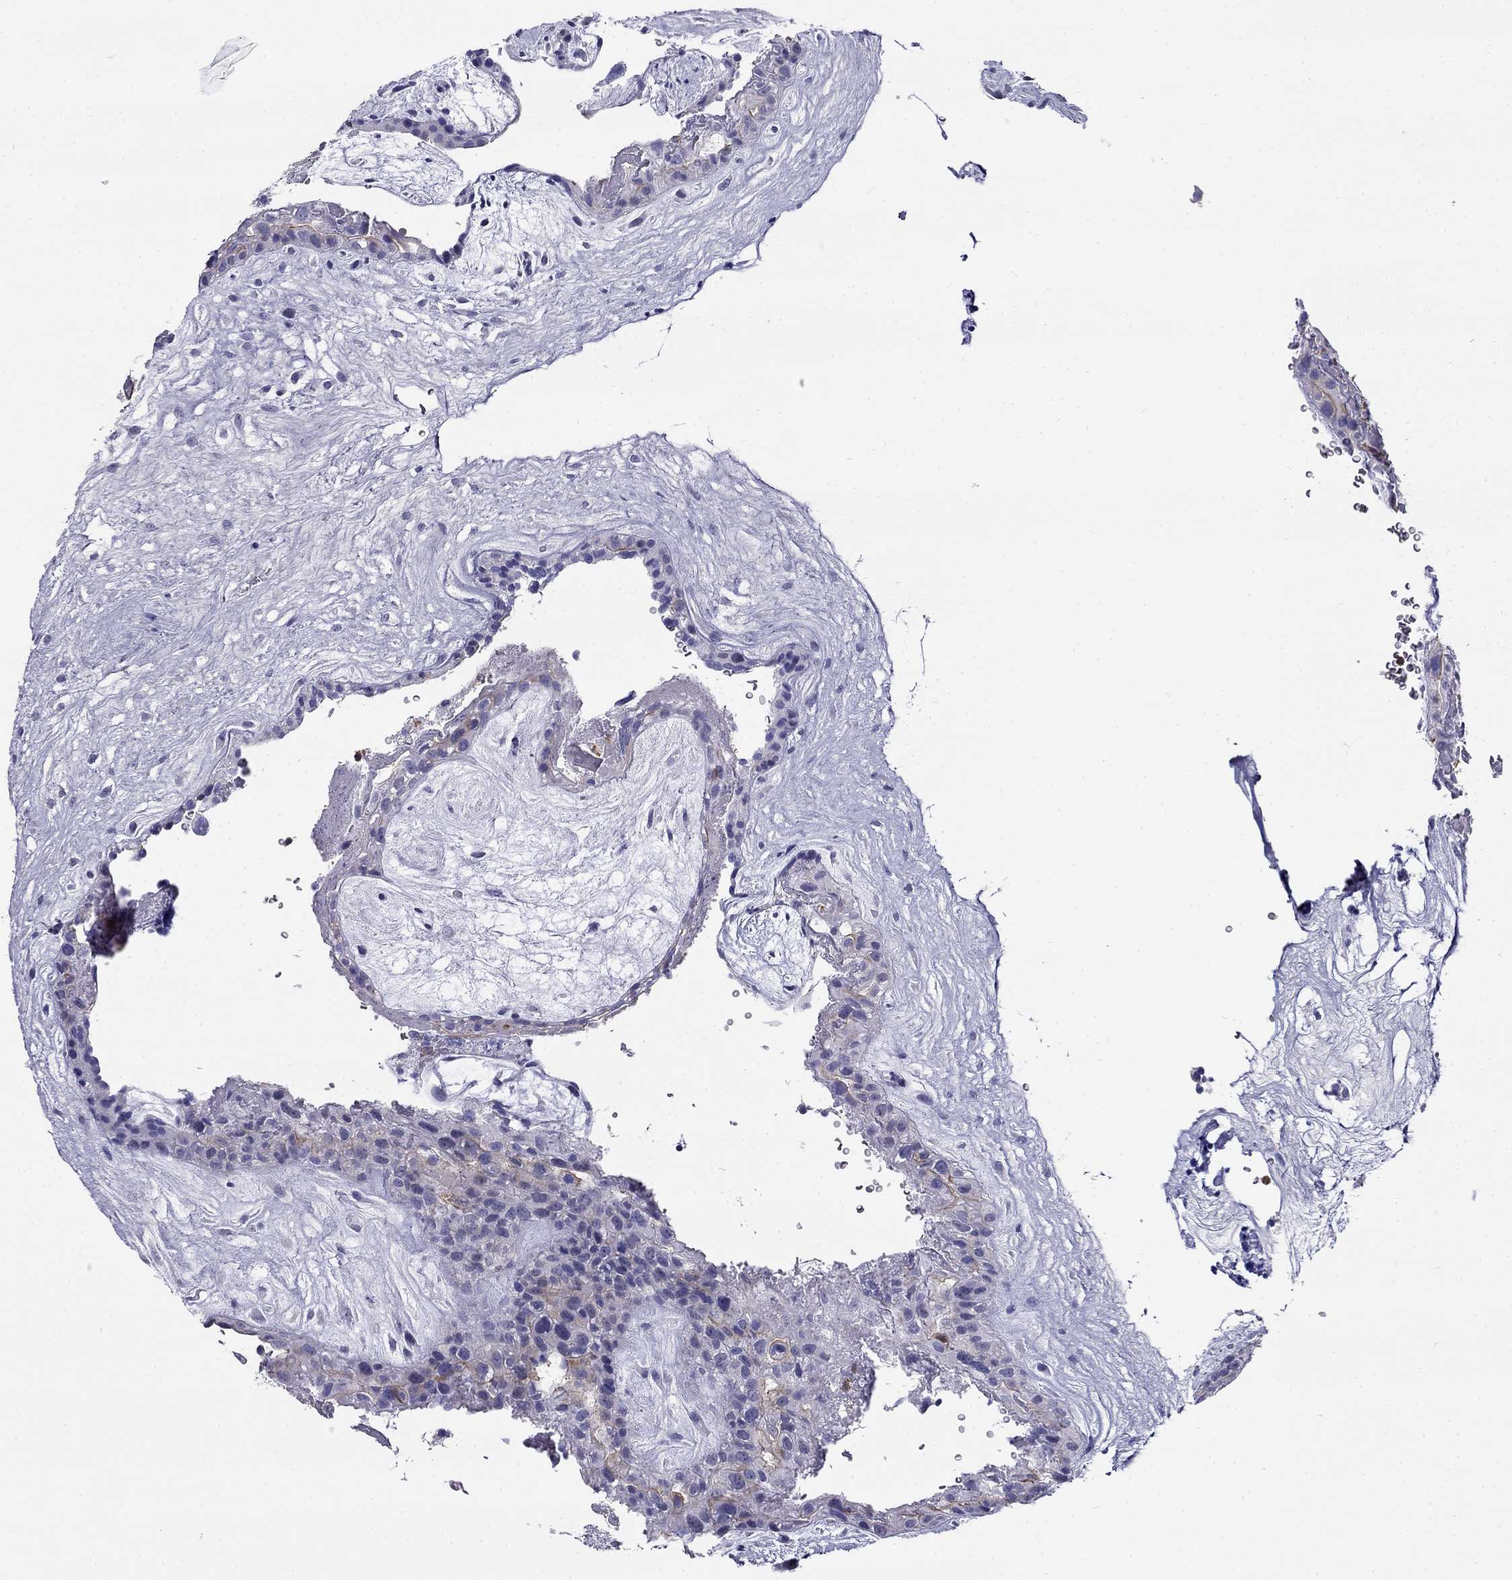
{"staining": {"intensity": "negative", "quantity": "none", "location": "none"}, "tissue": "placenta", "cell_type": "Decidual cells", "image_type": "normal", "snomed": [{"axis": "morphology", "description": "Normal tissue, NOS"}, {"axis": "topography", "description": "Placenta"}], "caption": "IHC micrograph of unremarkable human placenta stained for a protein (brown), which displays no staining in decidual cells.", "gene": "PPP1R36", "patient": {"sex": "female", "age": 19}}